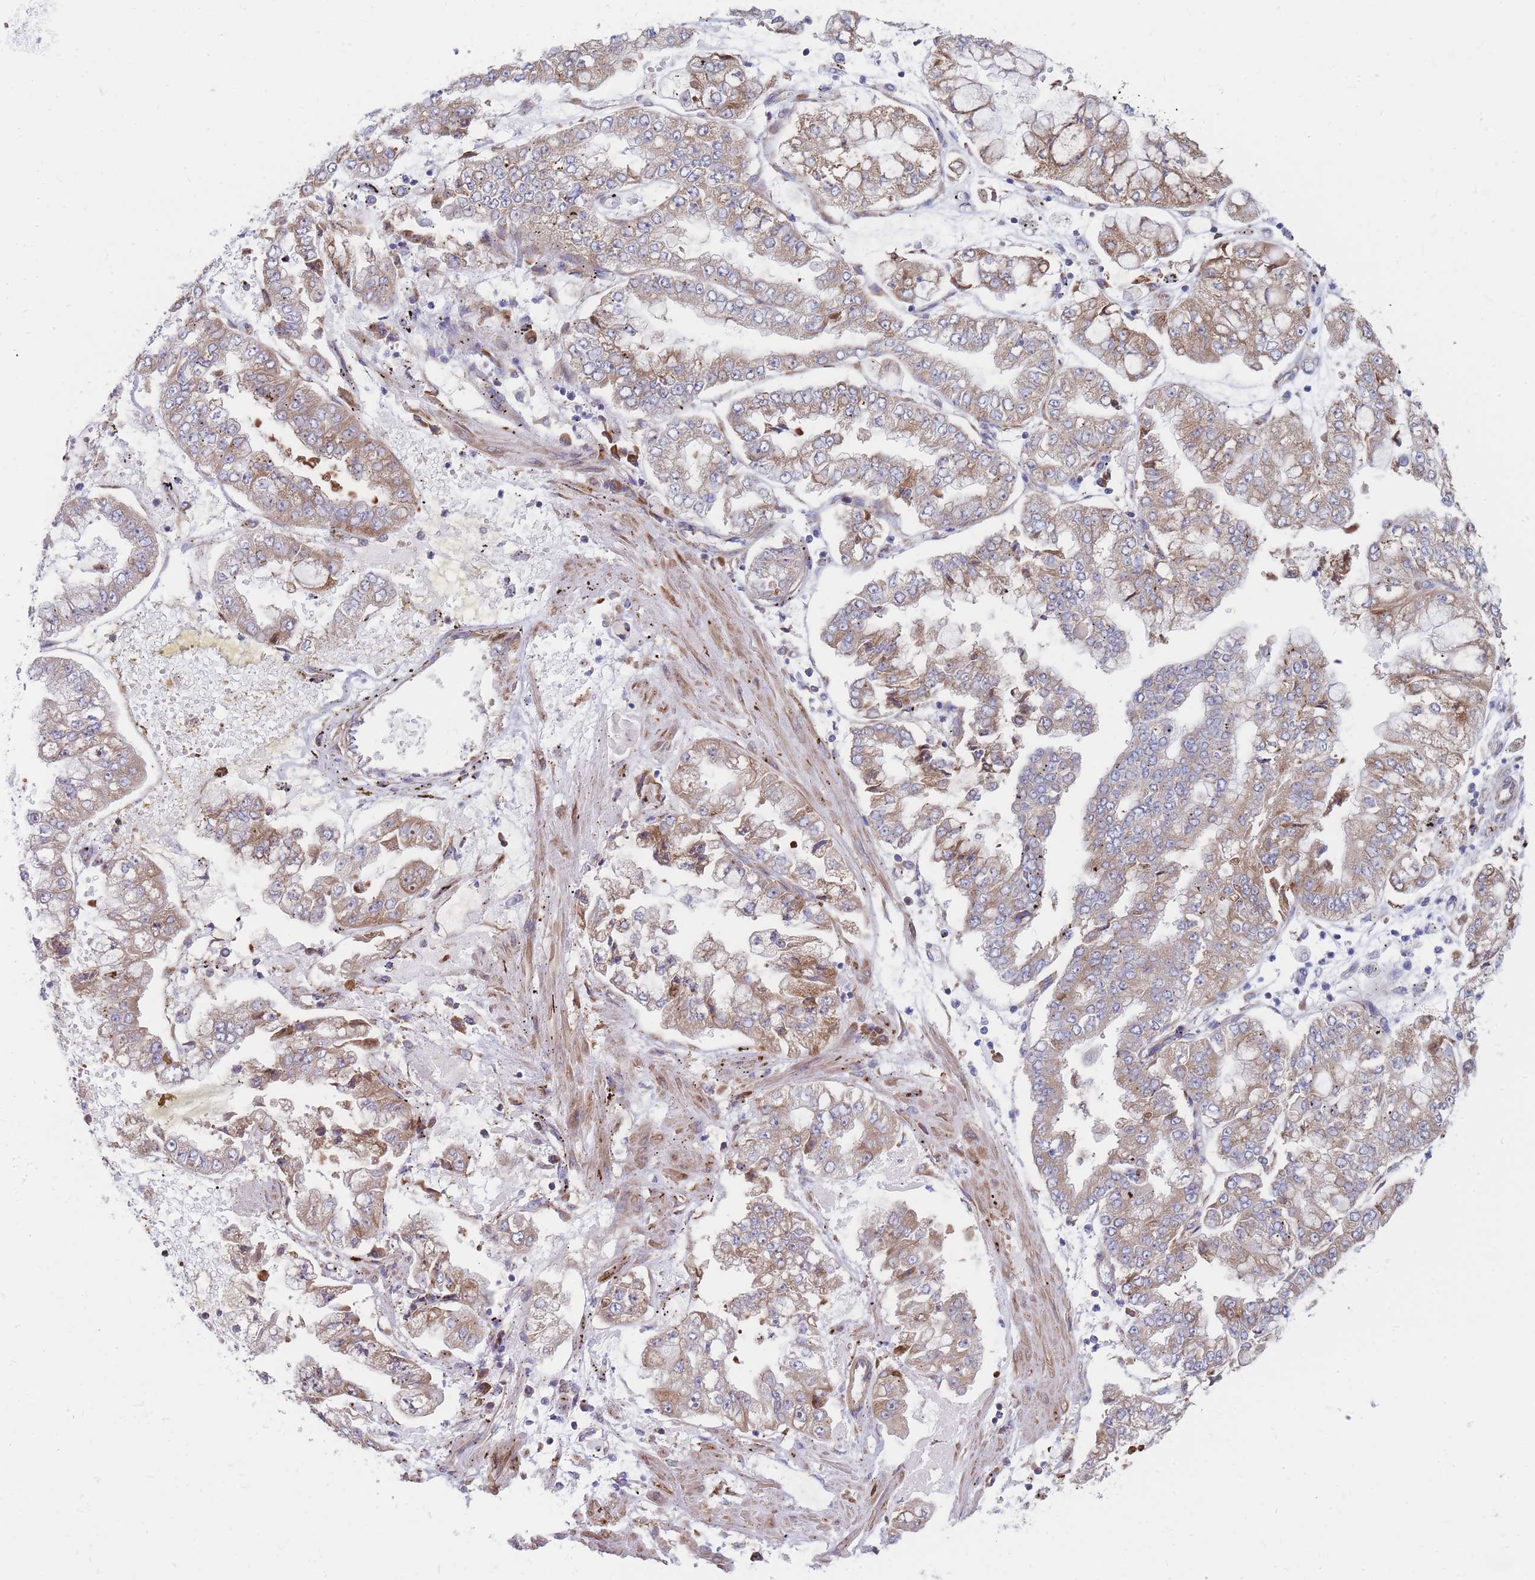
{"staining": {"intensity": "moderate", "quantity": "25%-75%", "location": "cytoplasmic/membranous"}, "tissue": "stomach cancer", "cell_type": "Tumor cells", "image_type": "cancer", "snomed": [{"axis": "morphology", "description": "Adenocarcinoma, NOS"}, {"axis": "topography", "description": "Stomach"}], "caption": "The photomicrograph reveals immunohistochemical staining of adenocarcinoma (stomach). There is moderate cytoplasmic/membranous staining is appreciated in about 25%-75% of tumor cells. Nuclei are stained in blue.", "gene": "RPL8", "patient": {"sex": "male", "age": 76}}